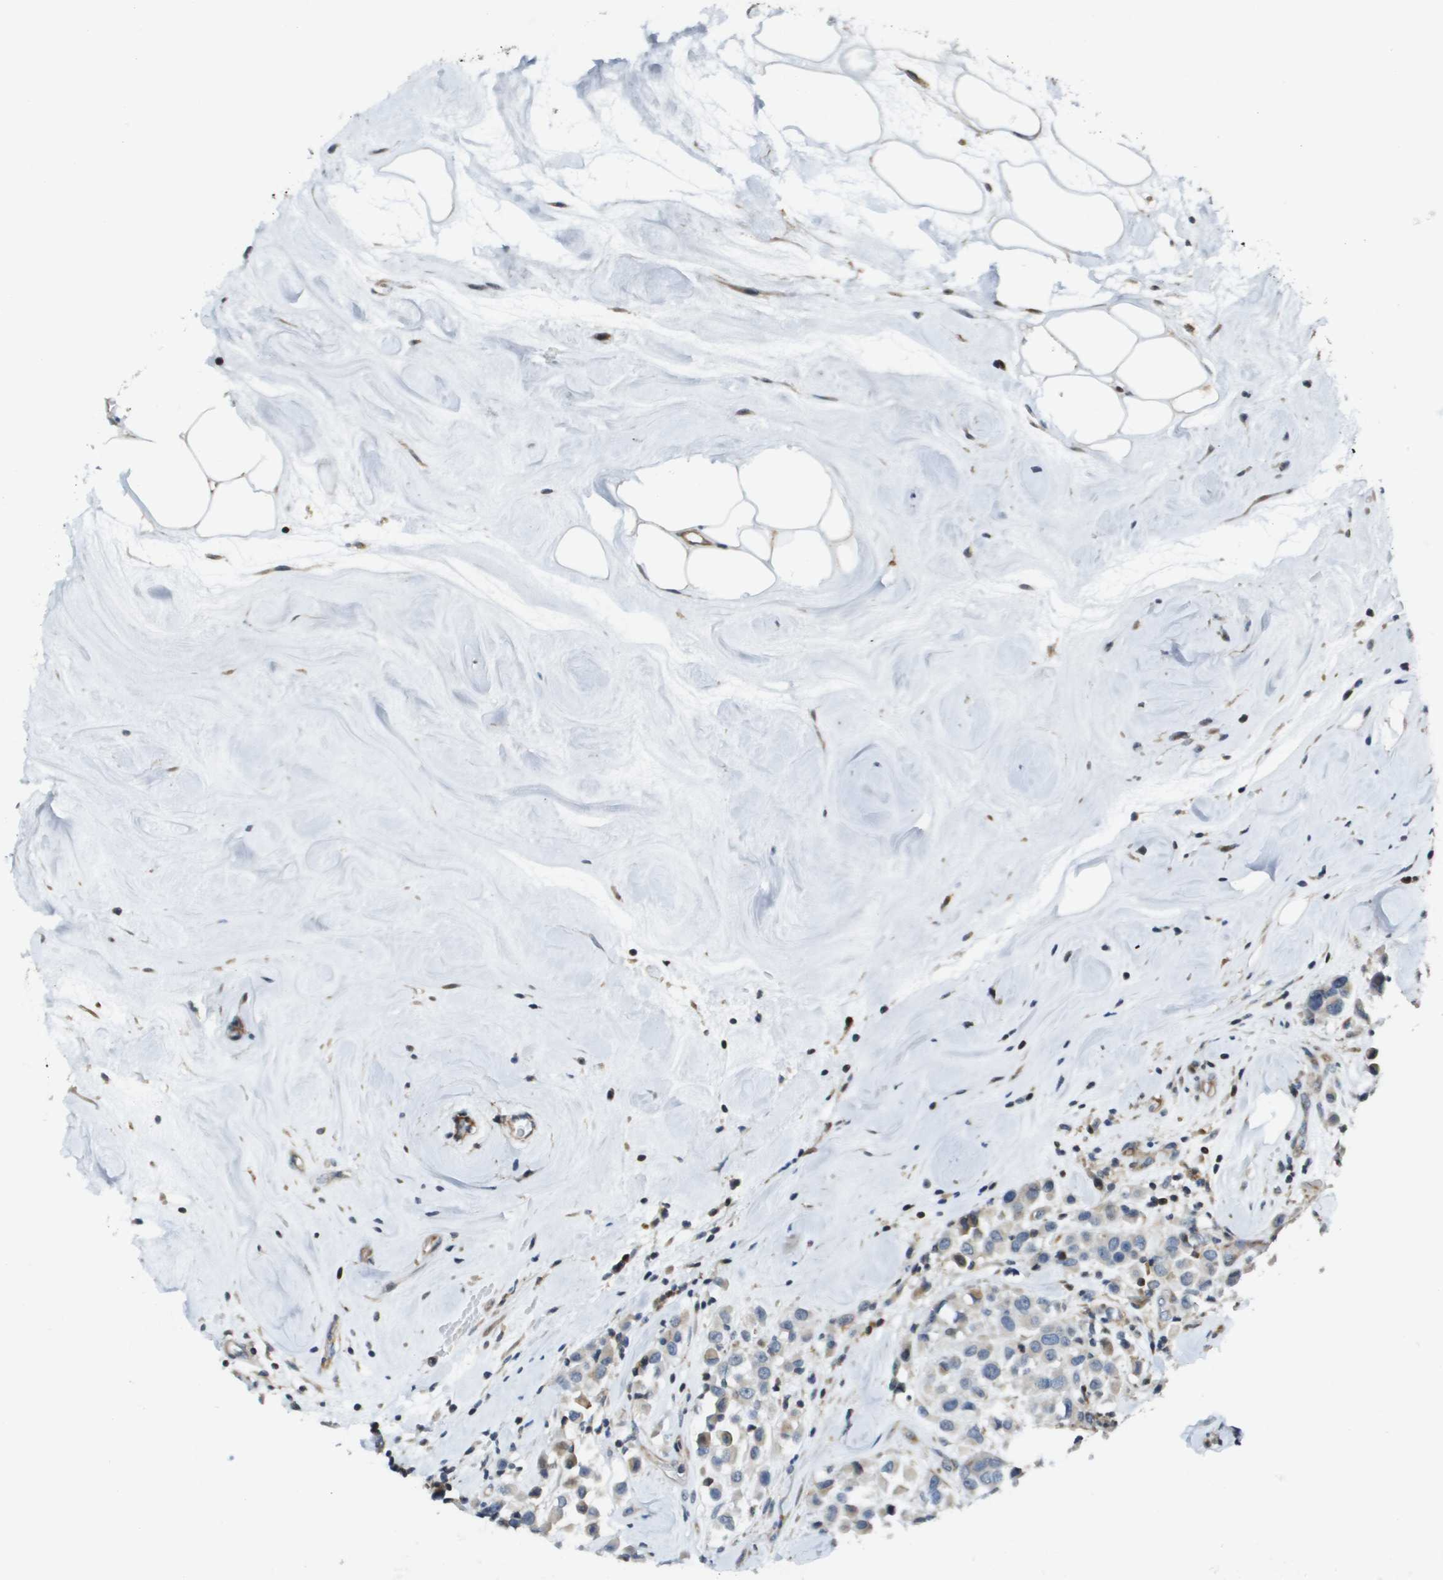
{"staining": {"intensity": "negative", "quantity": "none", "location": "none"}, "tissue": "breast cancer", "cell_type": "Tumor cells", "image_type": "cancer", "snomed": [{"axis": "morphology", "description": "Duct carcinoma"}, {"axis": "topography", "description": "Breast"}], "caption": "Breast cancer was stained to show a protein in brown. There is no significant staining in tumor cells.", "gene": "SCN4B", "patient": {"sex": "female", "age": 61}}